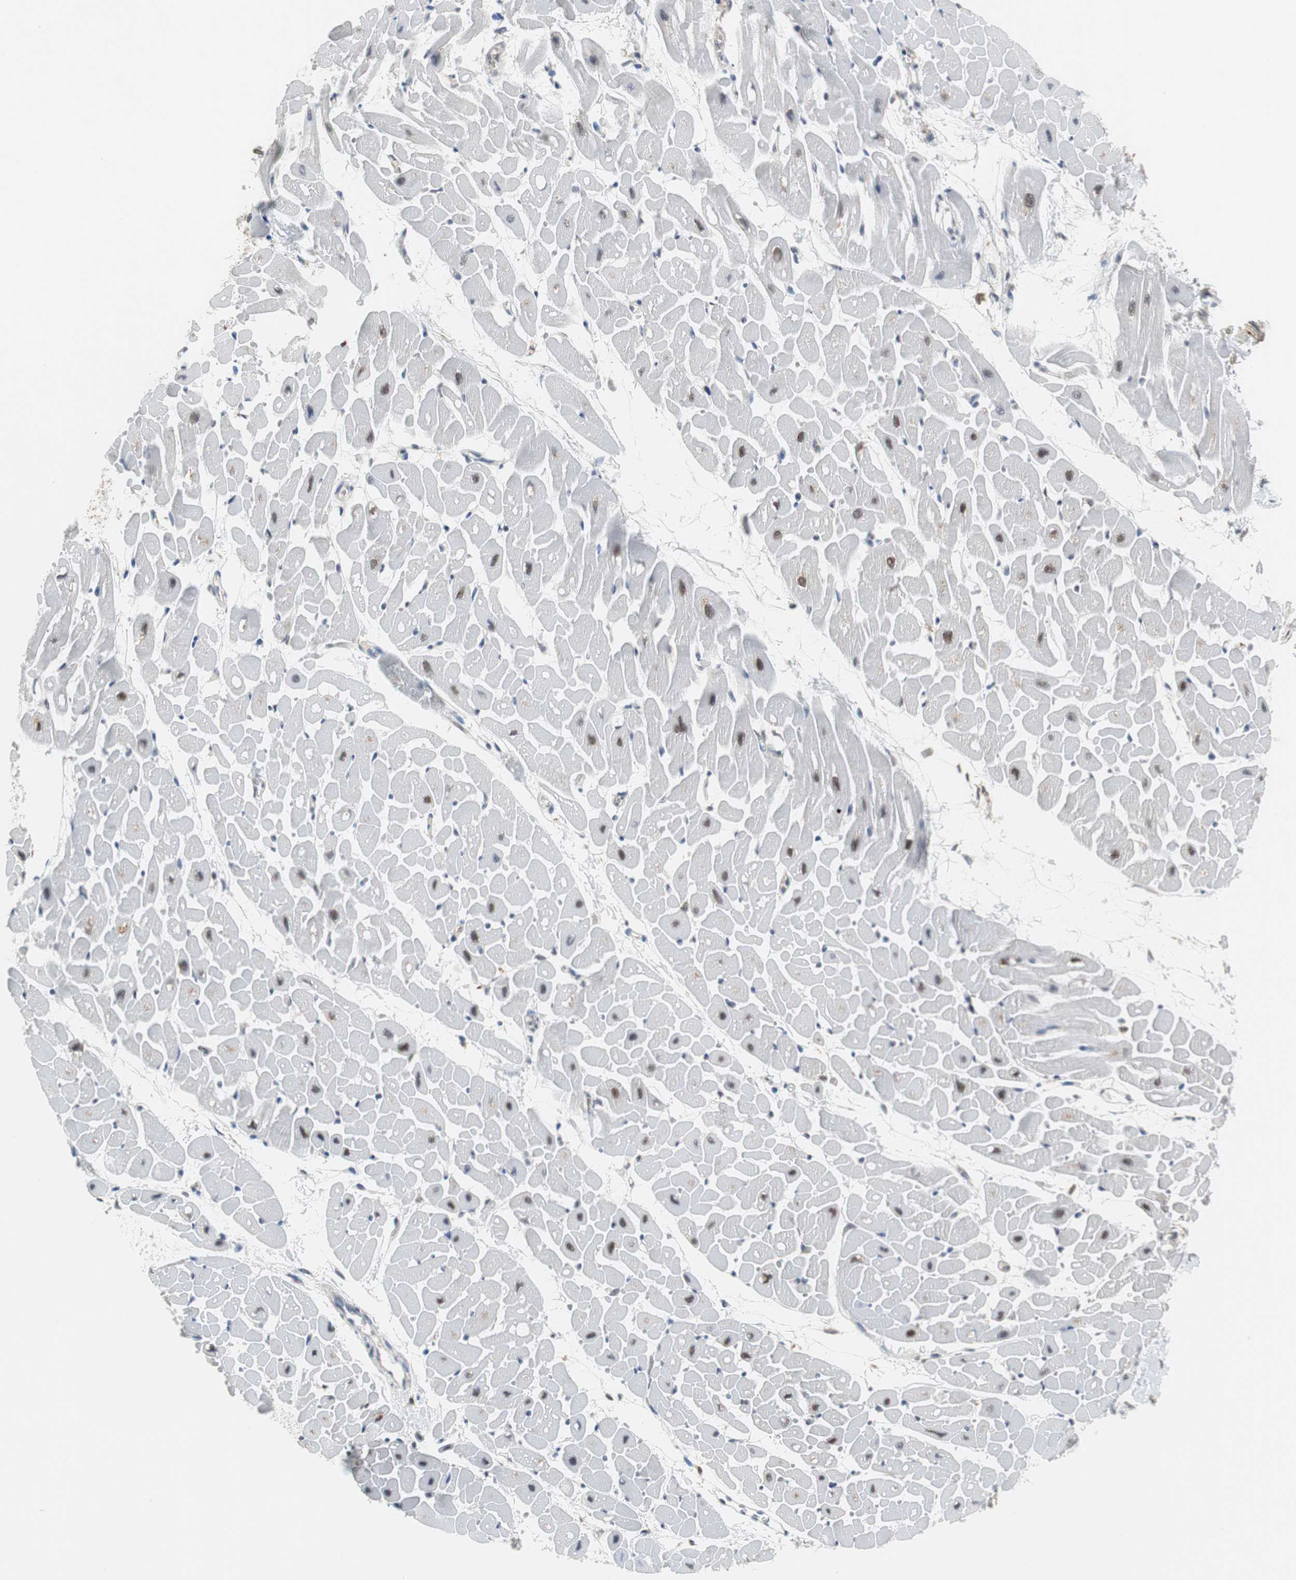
{"staining": {"intensity": "moderate", "quantity": "25%-75%", "location": "cytoplasmic/membranous"}, "tissue": "heart muscle", "cell_type": "Cardiomyocytes", "image_type": "normal", "snomed": [{"axis": "morphology", "description": "Normal tissue, NOS"}, {"axis": "topography", "description": "Heart"}], "caption": "Immunohistochemistry (IHC) (DAB (3,3'-diaminobenzidine)) staining of unremarkable human heart muscle shows moderate cytoplasmic/membranous protein positivity in about 25%-75% of cardiomyocytes.", "gene": "SIRT1", "patient": {"sex": "male", "age": 45}}